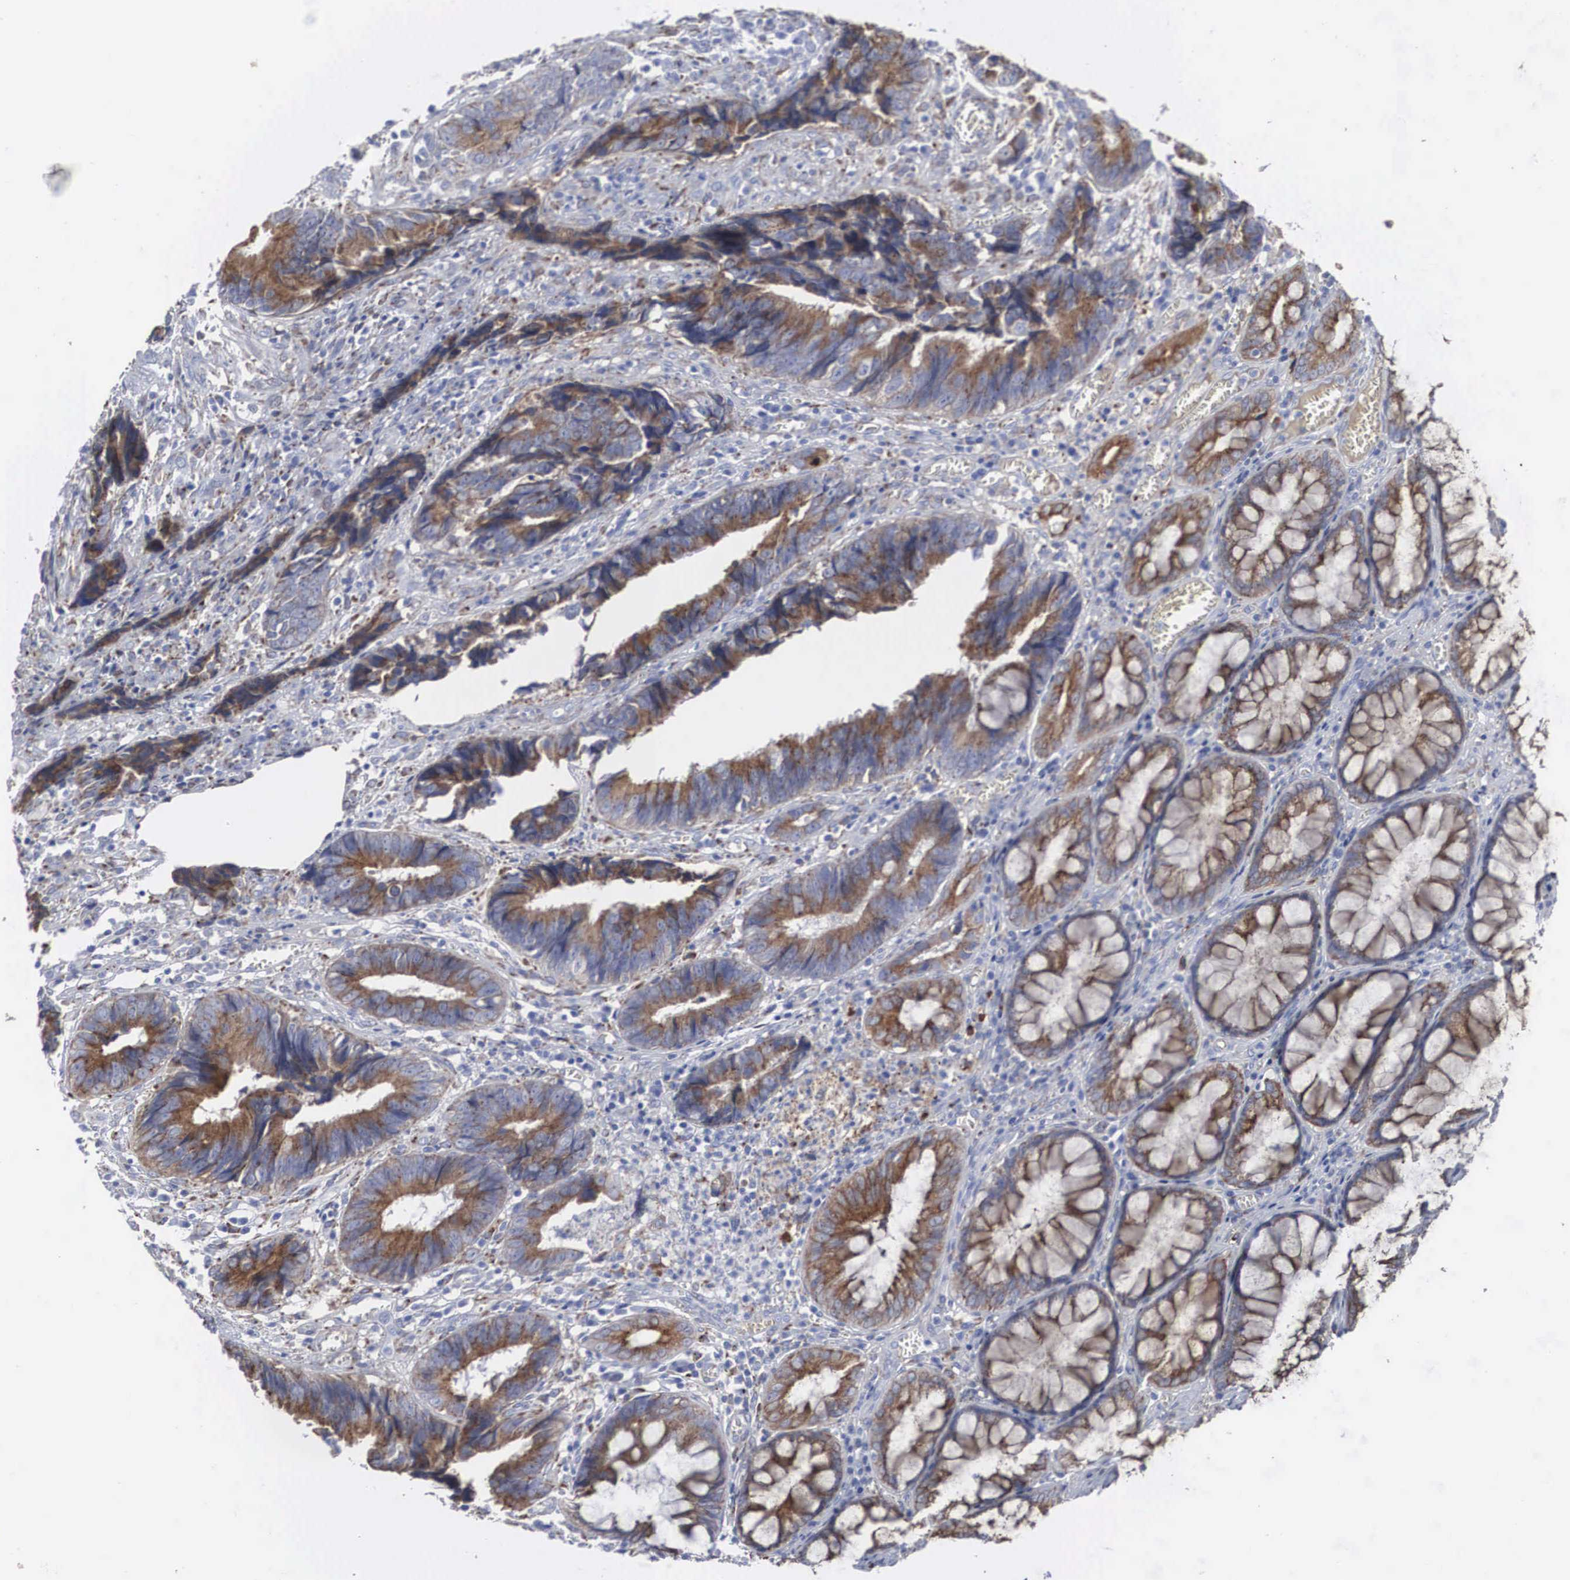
{"staining": {"intensity": "moderate", "quantity": "25%-75%", "location": "cytoplasmic/membranous"}, "tissue": "colorectal cancer", "cell_type": "Tumor cells", "image_type": "cancer", "snomed": [{"axis": "morphology", "description": "Adenocarcinoma, NOS"}, {"axis": "topography", "description": "Rectum"}], "caption": "The micrograph reveals immunohistochemical staining of colorectal adenocarcinoma. There is moderate cytoplasmic/membranous staining is seen in approximately 25%-75% of tumor cells.", "gene": "LGALS3BP", "patient": {"sex": "female", "age": 98}}